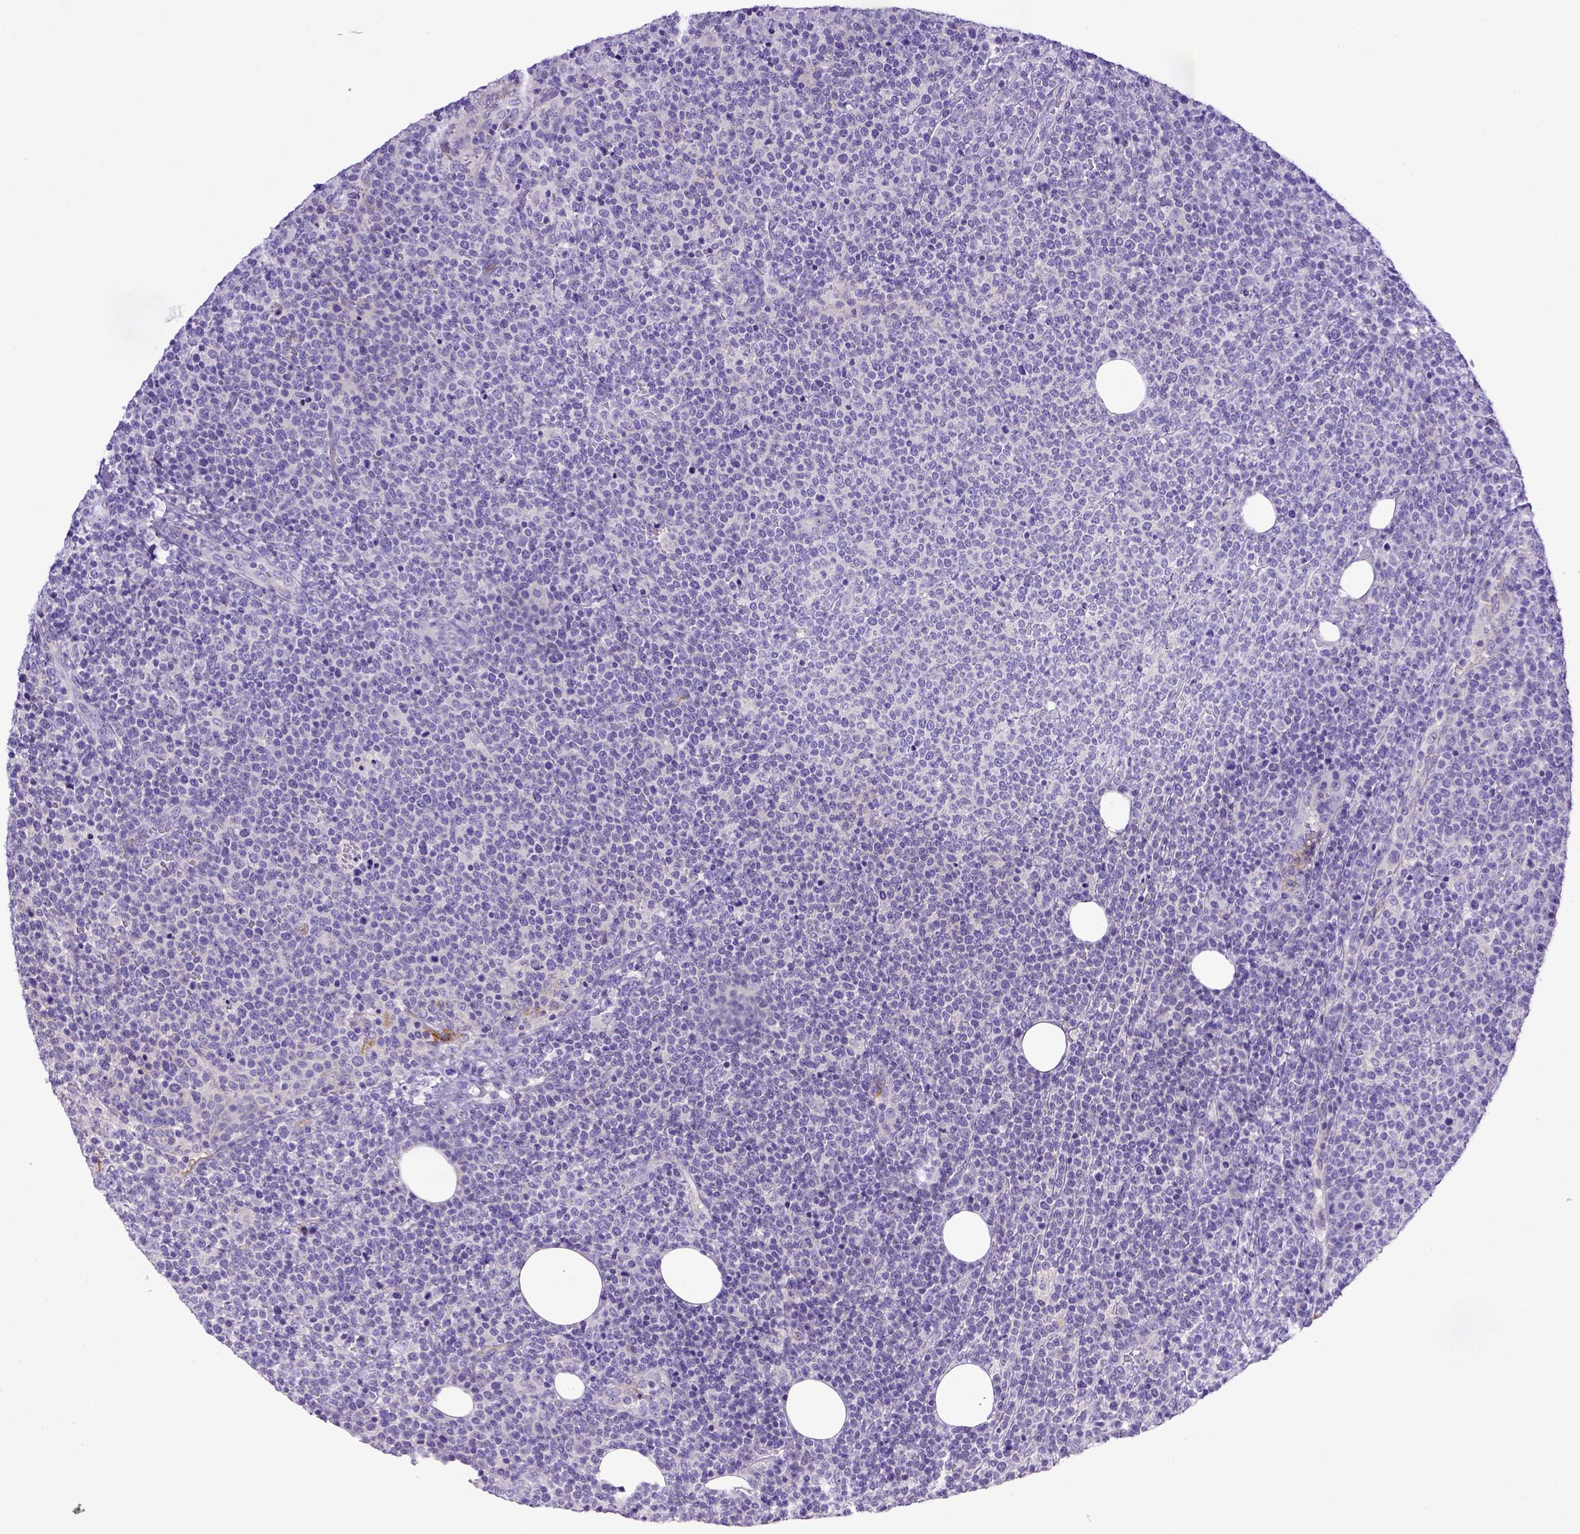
{"staining": {"intensity": "negative", "quantity": "none", "location": "none"}, "tissue": "lymphoma", "cell_type": "Tumor cells", "image_type": "cancer", "snomed": [{"axis": "morphology", "description": "Malignant lymphoma, non-Hodgkin's type, High grade"}, {"axis": "topography", "description": "Lymph node"}], "caption": "Immunohistochemistry histopathology image of neoplastic tissue: high-grade malignant lymphoma, non-Hodgkin's type stained with DAB exhibits no significant protein staining in tumor cells.", "gene": "BTN1A1", "patient": {"sex": "male", "age": 61}}